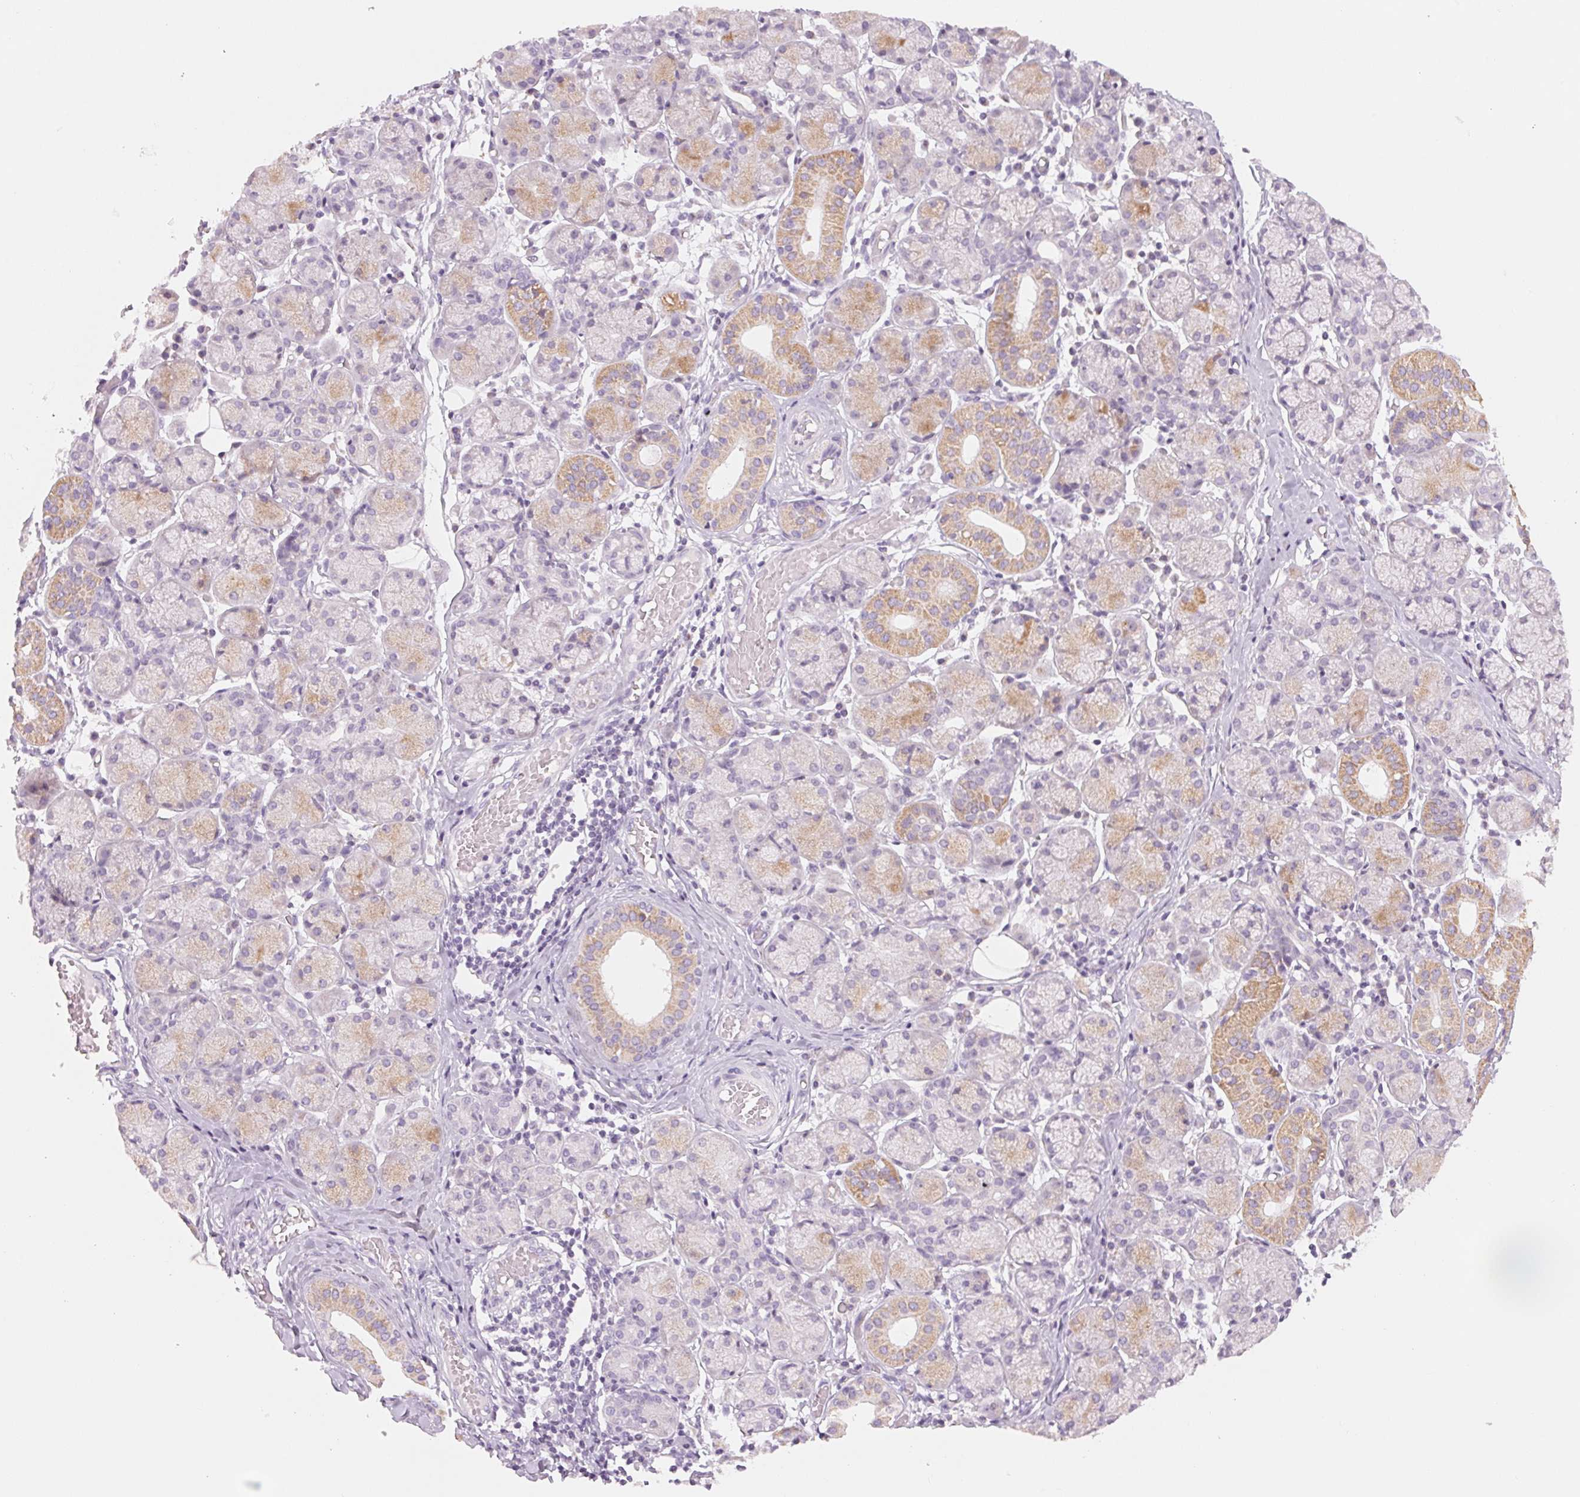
{"staining": {"intensity": "moderate", "quantity": "<25%", "location": "cytoplasmic/membranous"}, "tissue": "salivary gland", "cell_type": "Glandular cells", "image_type": "normal", "snomed": [{"axis": "morphology", "description": "Normal tissue, NOS"}, {"axis": "topography", "description": "Salivary gland"}], "caption": "The histopathology image shows immunohistochemical staining of benign salivary gland. There is moderate cytoplasmic/membranous positivity is present in approximately <25% of glandular cells.", "gene": "HOXB13", "patient": {"sex": "female", "age": 24}}